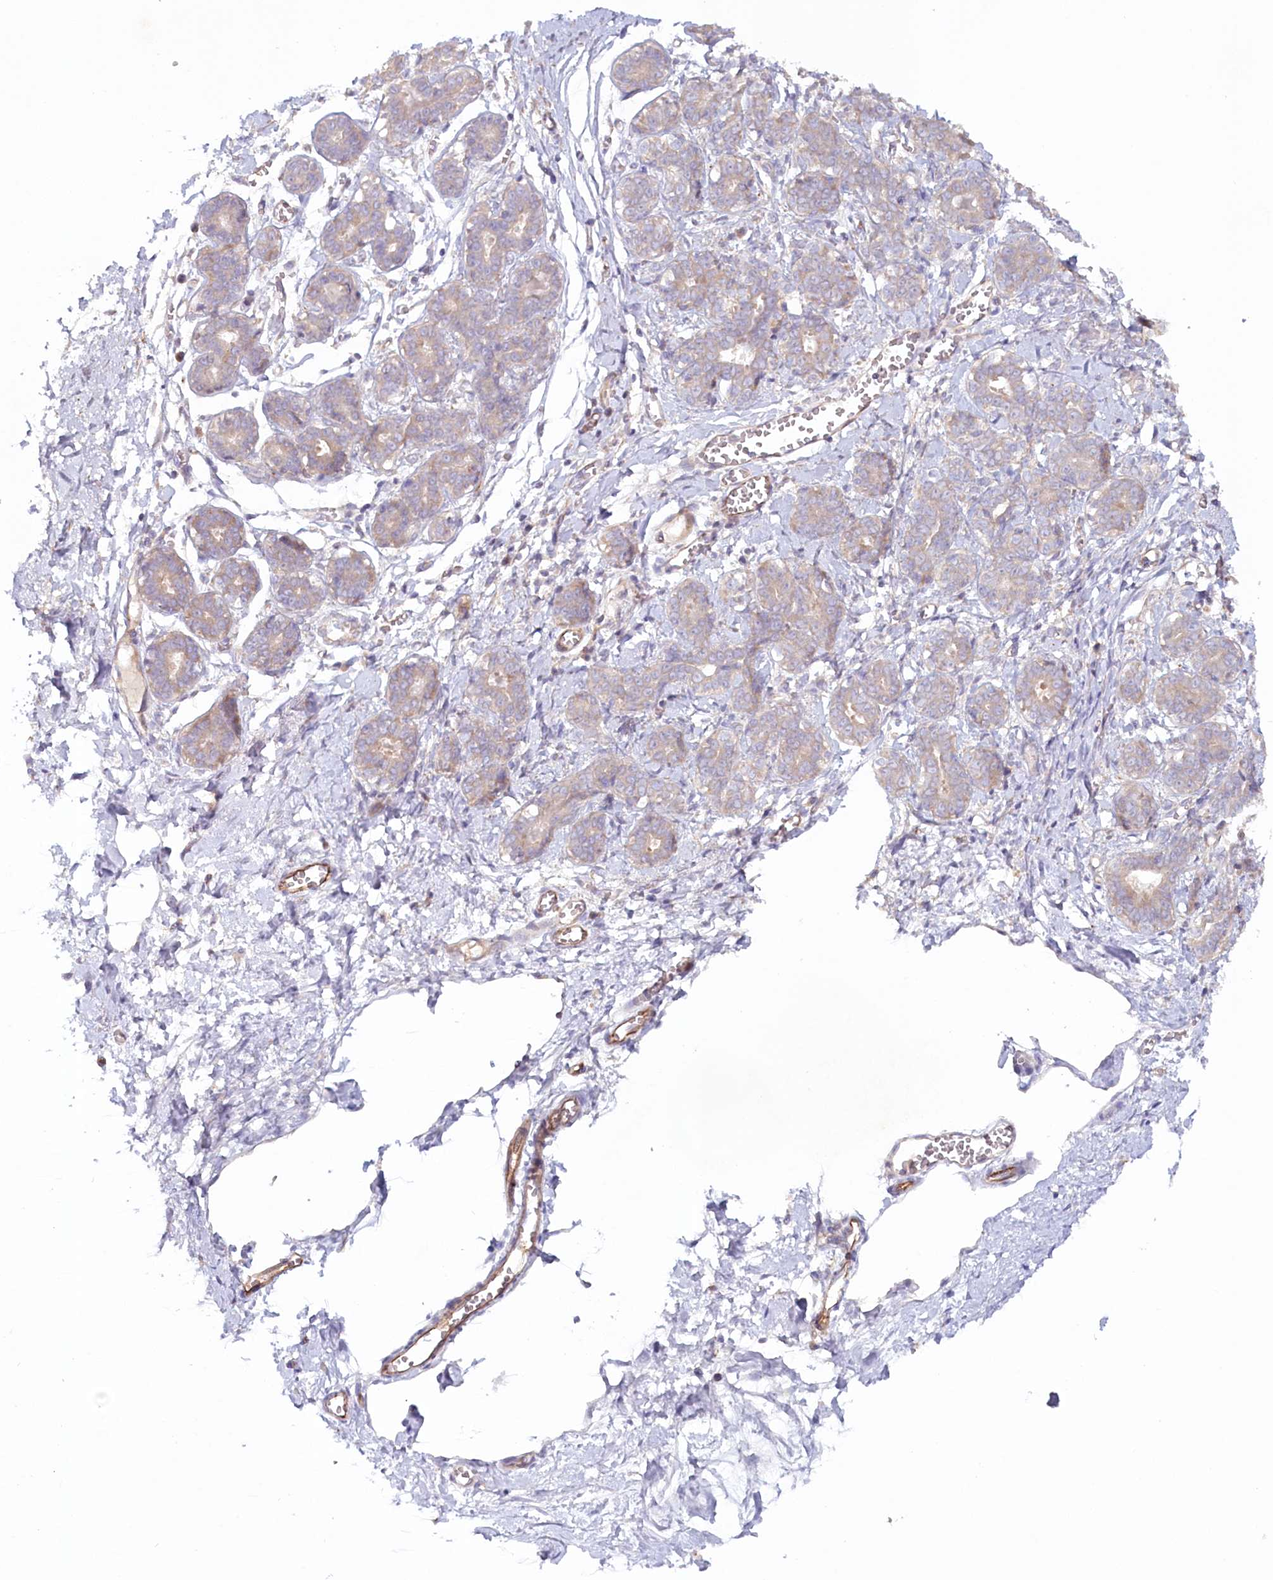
{"staining": {"intensity": "negative", "quantity": "none", "location": "none"}, "tissue": "breast", "cell_type": "Adipocytes", "image_type": "normal", "snomed": [{"axis": "morphology", "description": "Normal tissue, NOS"}, {"axis": "topography", "description": "Breast"}], "caption": "High power microscopy image of an immunohistochemistry histopathology image of normal breast, revealing no significant expression in adipocytes. (DAB (3,3'-diaminobenzidine) immunohistochemistry, high magnification).", "gene": "TNIP1", "patient": {"sex": "female", "age": 27}}